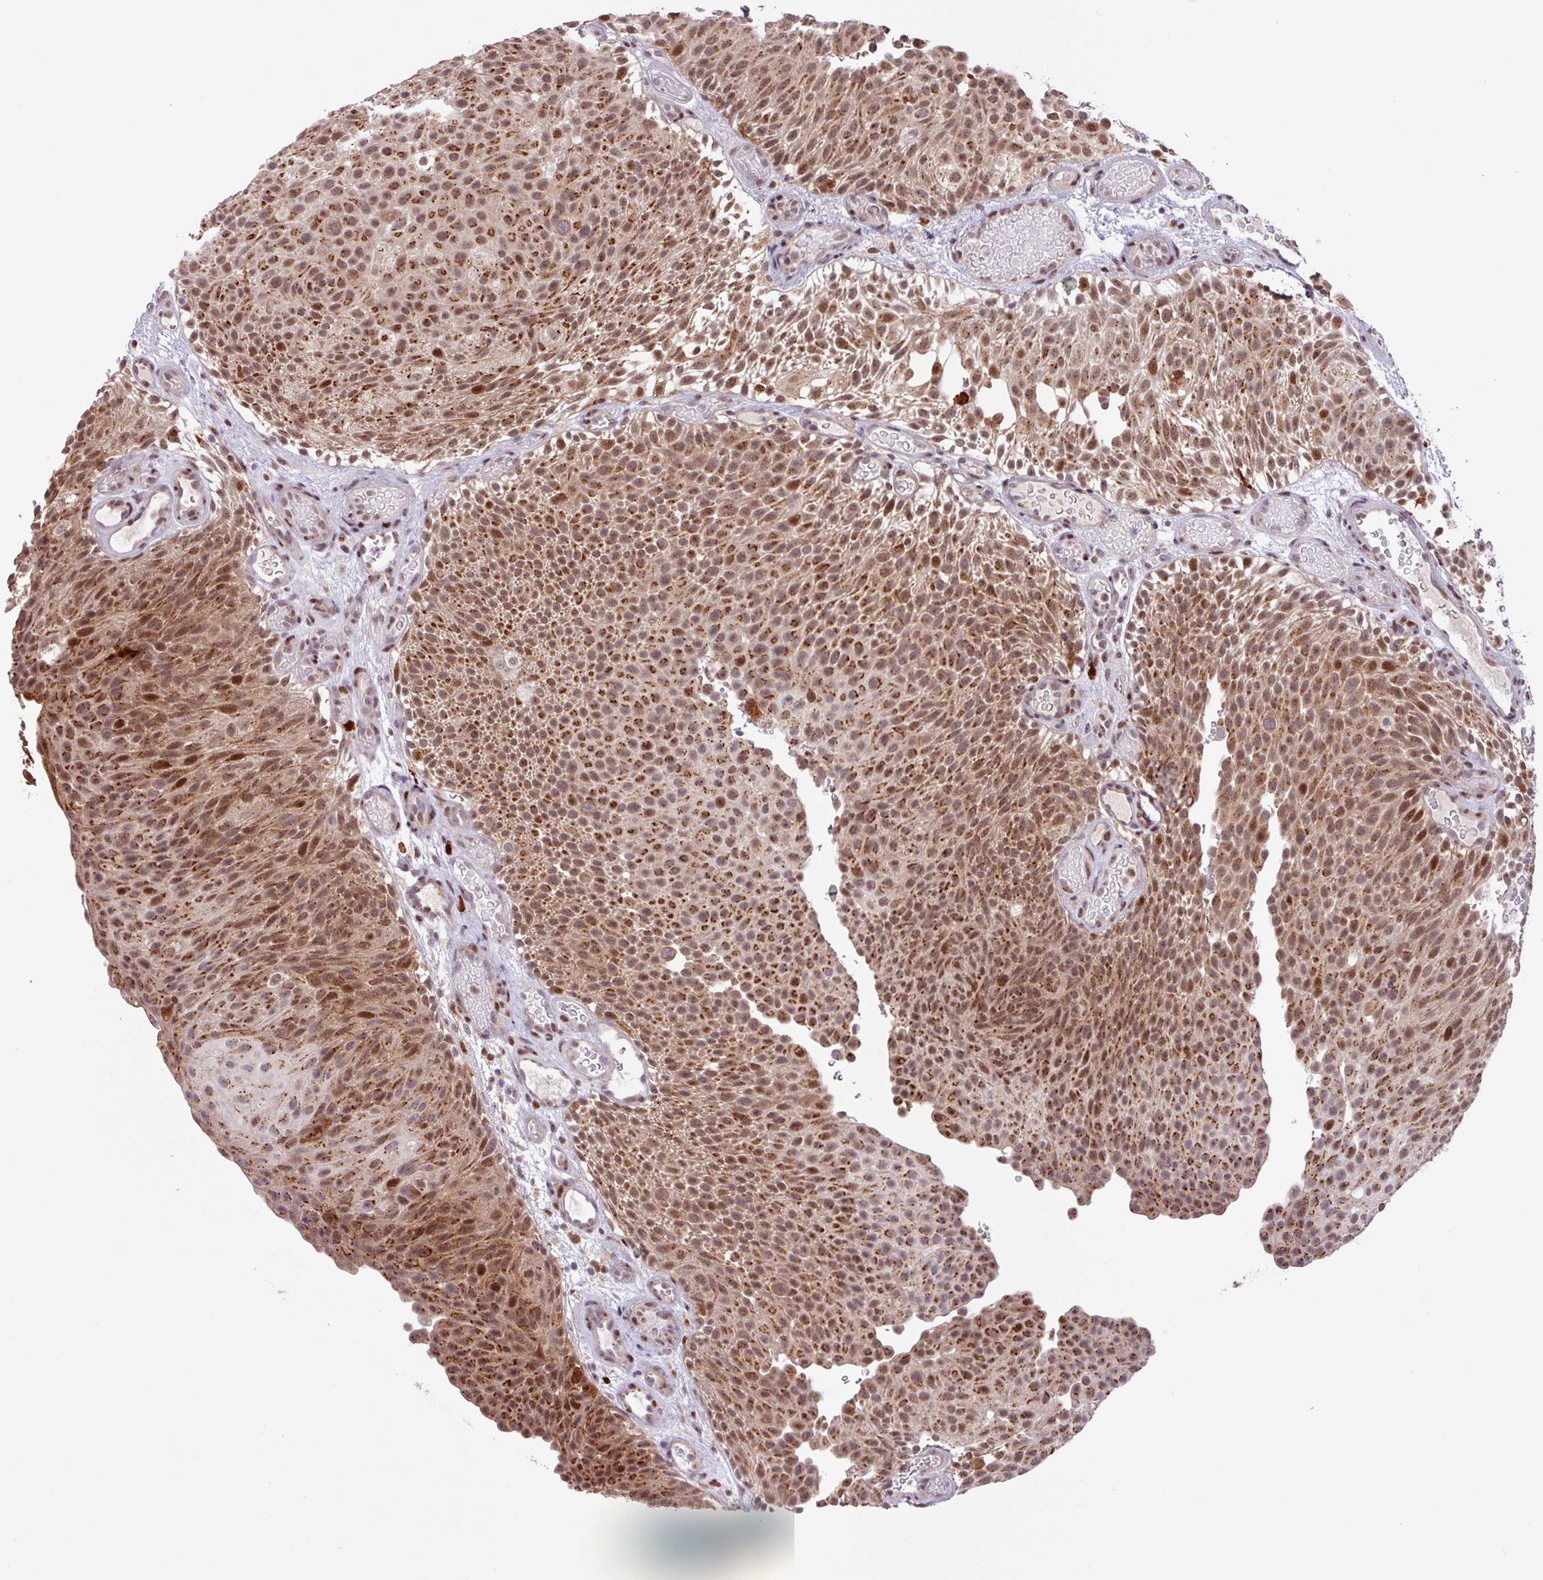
{"staining": {"intensity": "moderate", "quantity": ">75%", "location": "cytoplasmic/membranous,nuclear"}, "tissue": "urothelial cancer", "cell_type": "Tumor cells", "image_type": "cancer", "snomed": [{"axis": "morphology", "description": "Urothelial carcinoma, Low grade"}, {"axis": "topography", "description": "Urinary bladder"}], "caption": "IHC image of neoplastic tissue: human urothelial carcinoma (low-grade) stained using immunohistochemistry reveals medium levels of moderate protein expression localized specifically in the cytoplasmic/membranous and nuclear of tumor cells, appearing as a cytoplasmic/membranous and nuclear brown color.", "gene": "BRD3", "patient": {"sex": "male", "age": 78}}